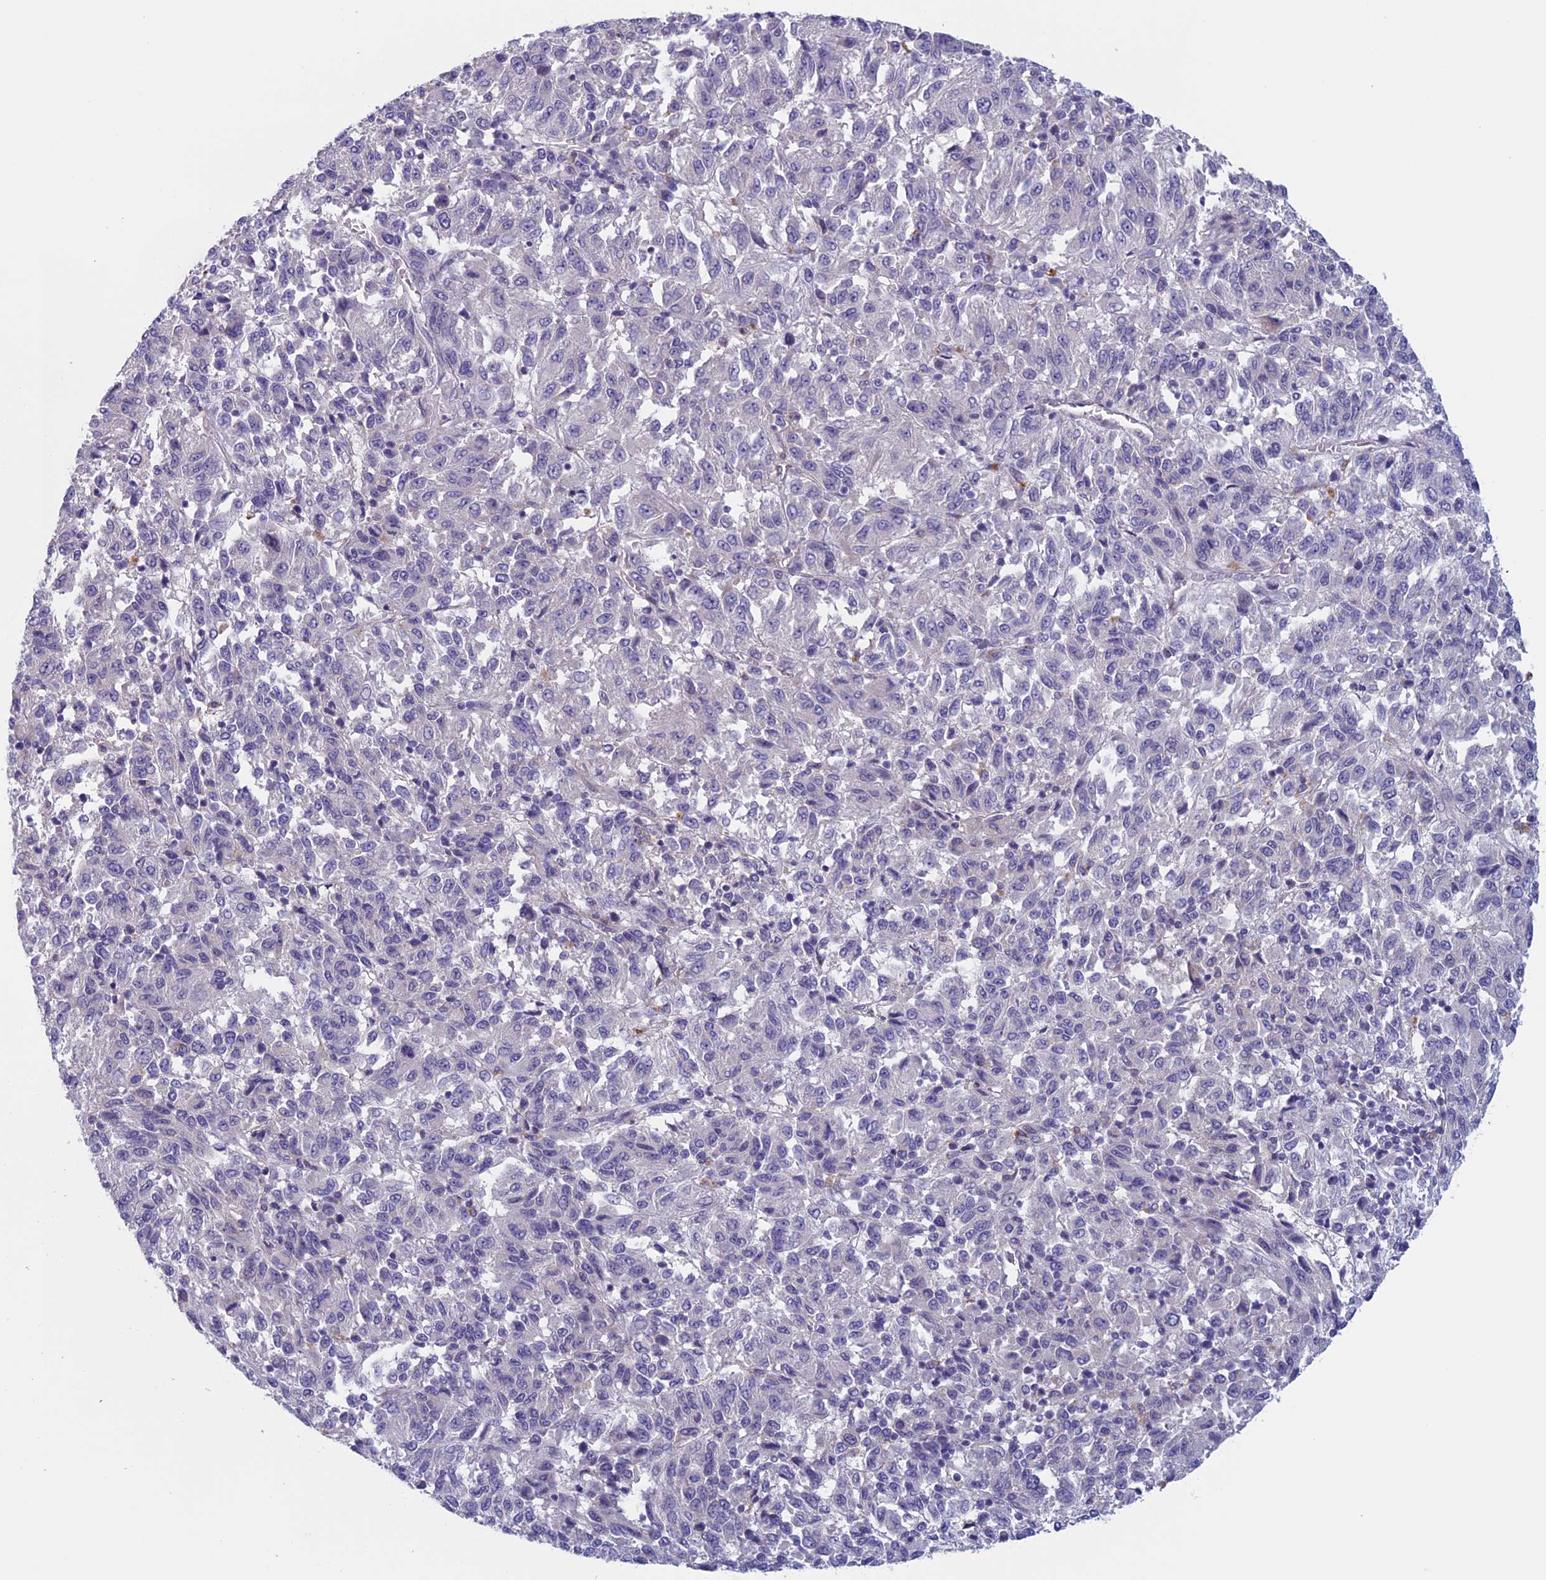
{"staining": {"intensity": "negative", "quantity": "none", "location": "none"}, "tissue": "melanoma", "cell_type": "Tumor cells", "image_type": "cancer", "snomed": [{"axis": "morphology", "description": "Malignant melanoma, Metastatic site"}, {"axis": "topography", "description": "Lung"}], "caption": "Melanoma stained for a protein using IHC exhibits no staining tumor cells.", "gene": "CNOT6L", "patient": {"sex": "male", "age": 64}}